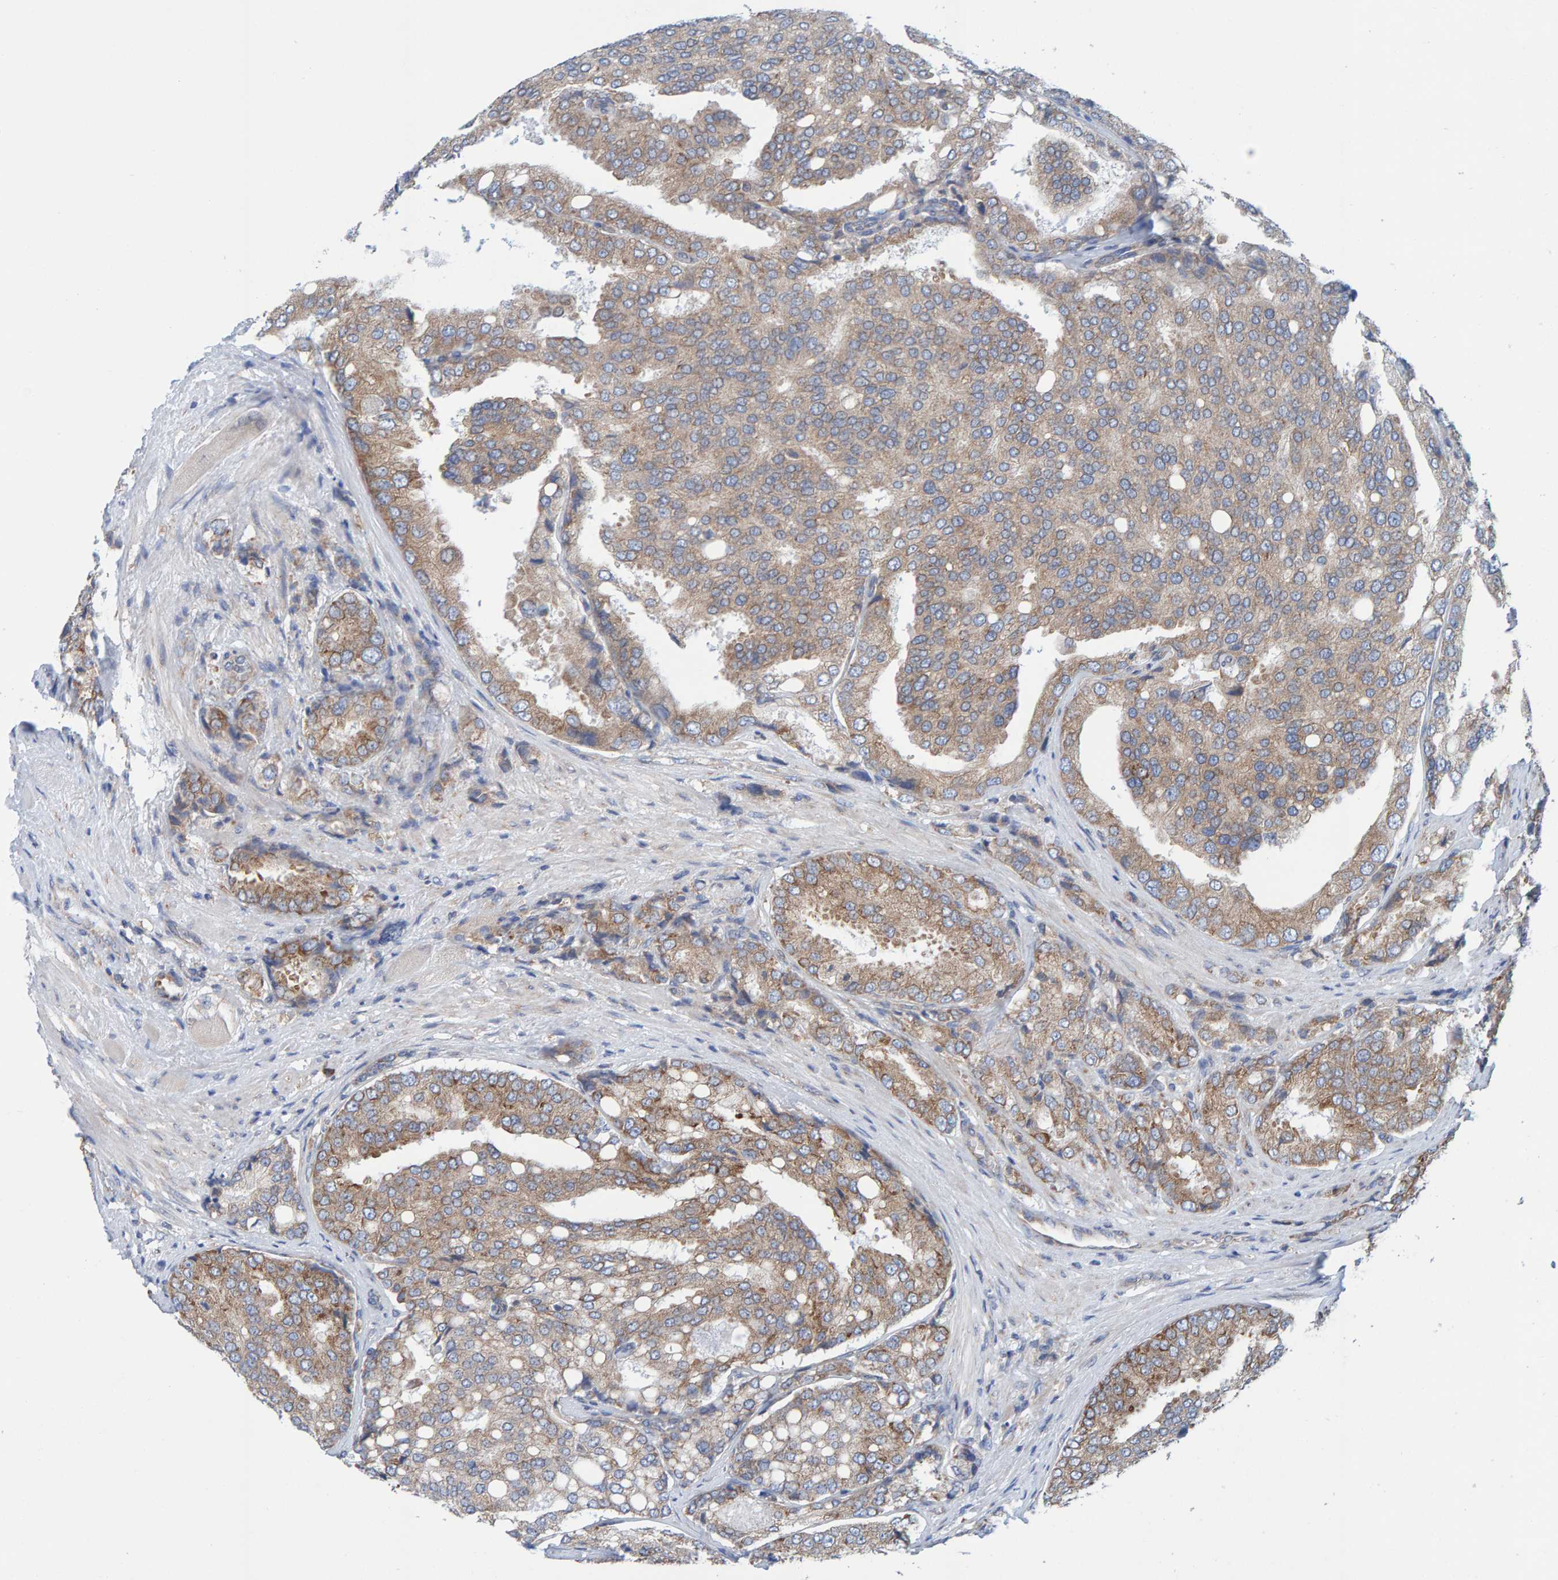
{"staining": {"intensity": "moderate", "quantity": ">75%", "location": "cytoplasmic/membranous"}, "tissue": "prostate cancer", "cell_type": "Tumor cells", "image_type": "cancer", "snomed": [{"axis": "morphology", "description": "Adenocarcinoma, High grade"}, {"axis": "topography", "description": "Prostate"}], "caption": "The micrograph shows a brown stain indicating the presence of a protein in the cytoplasmic/membranous of tumor cells in prostate adenocarcinoma (high-grade).", "gene": "CDK5RAP3", "patient": {"sex": "male", "age": 50}}